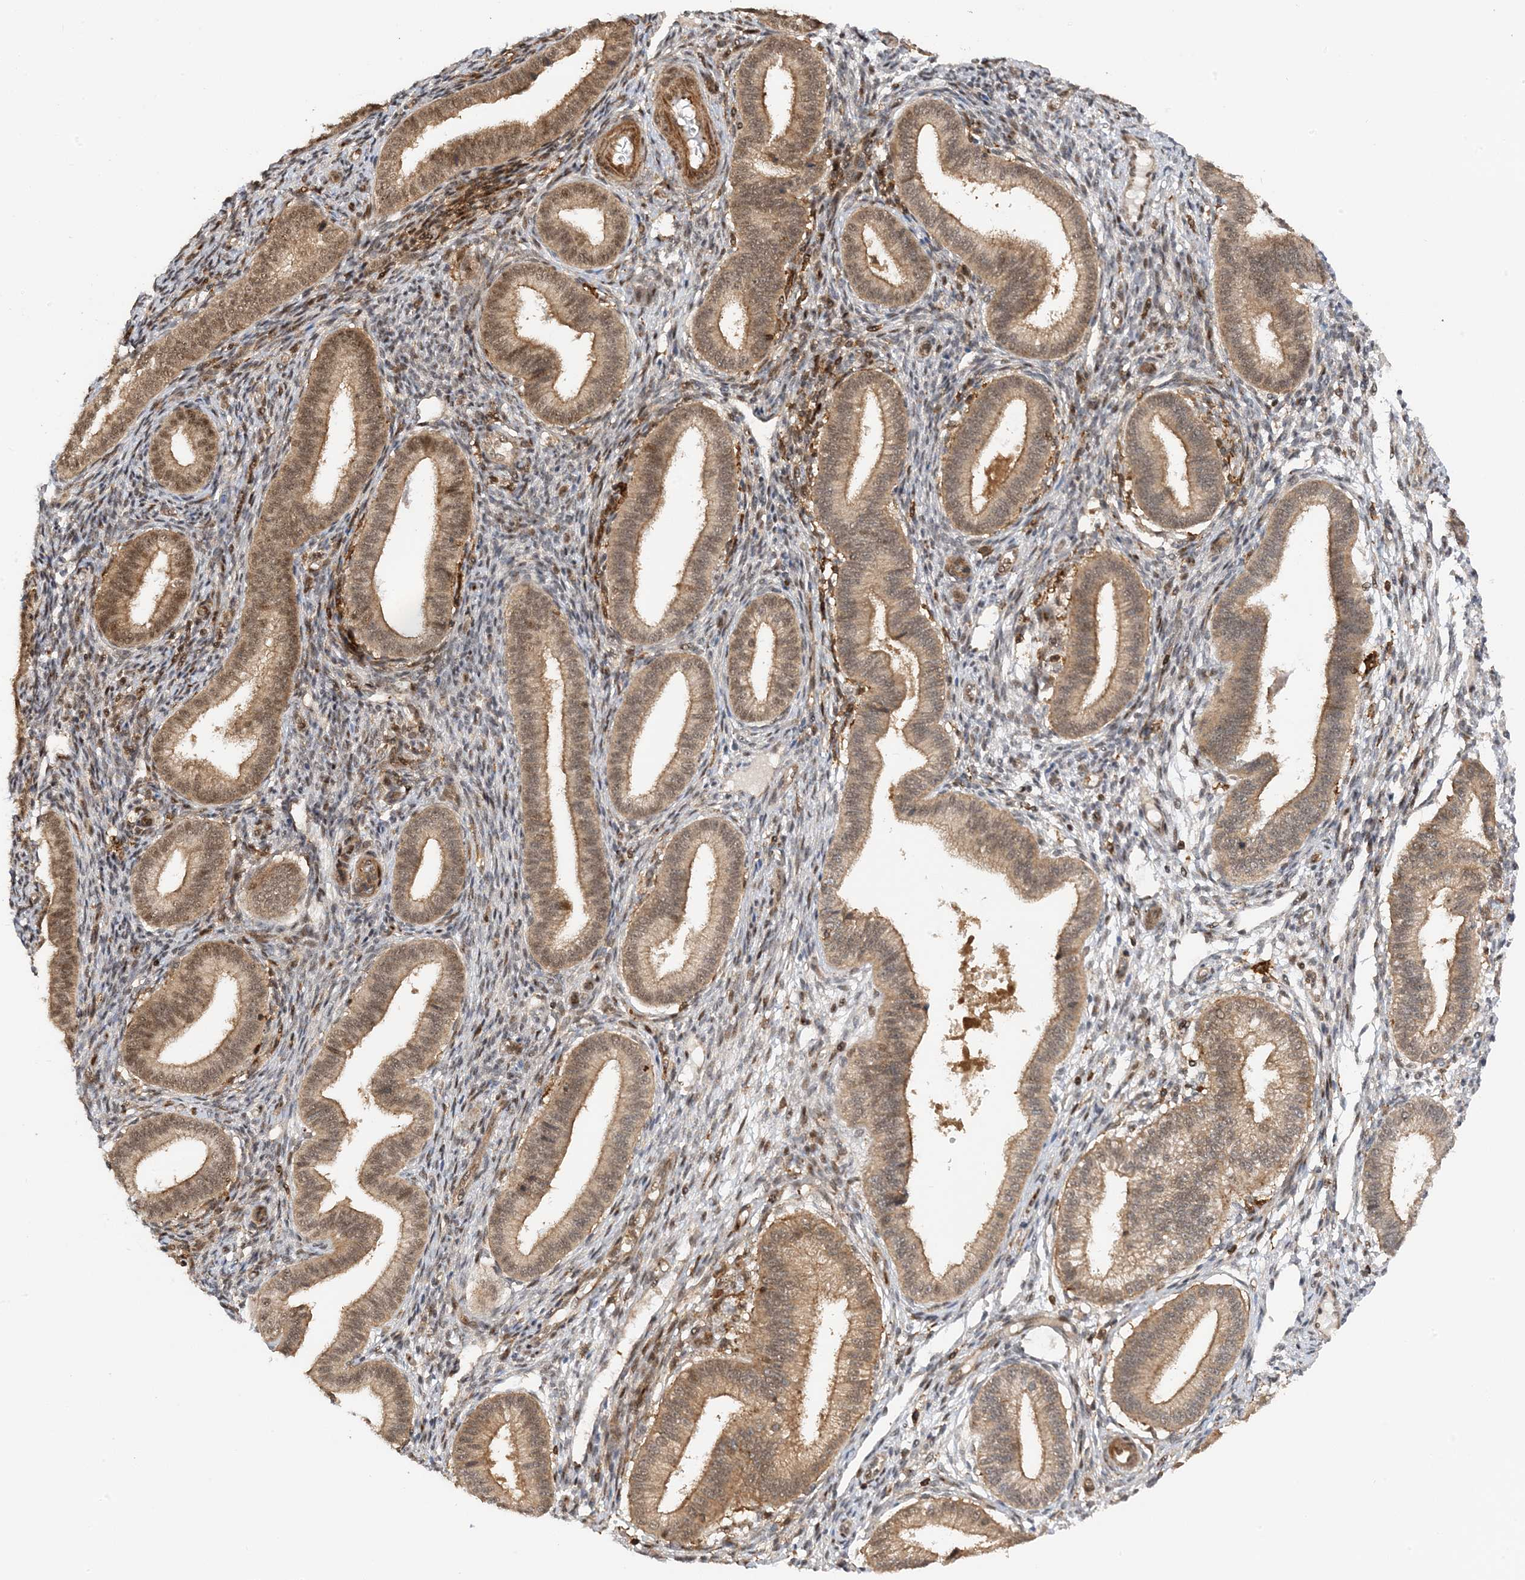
{"staining": {"intensity": "weak", "quantity": "<25%", "location": "cytoplasmic/membranous,nuclear"}, "tissue": "endometrium", "cell_type": "Cells in endometrial stroma", "image_type": "normal", "snomed": [{"axis": "morphology", "description": "Normal tissue, NOS"}, {"axis": "topography", "description": "Endometrium"}], "caption": "Benign endometrium was stained to show a protein in brown. There is no significant positivity in cells in endometrial stroma.", "gene": "TATDN3", "patient": {"sex": "female", "age": 39}}